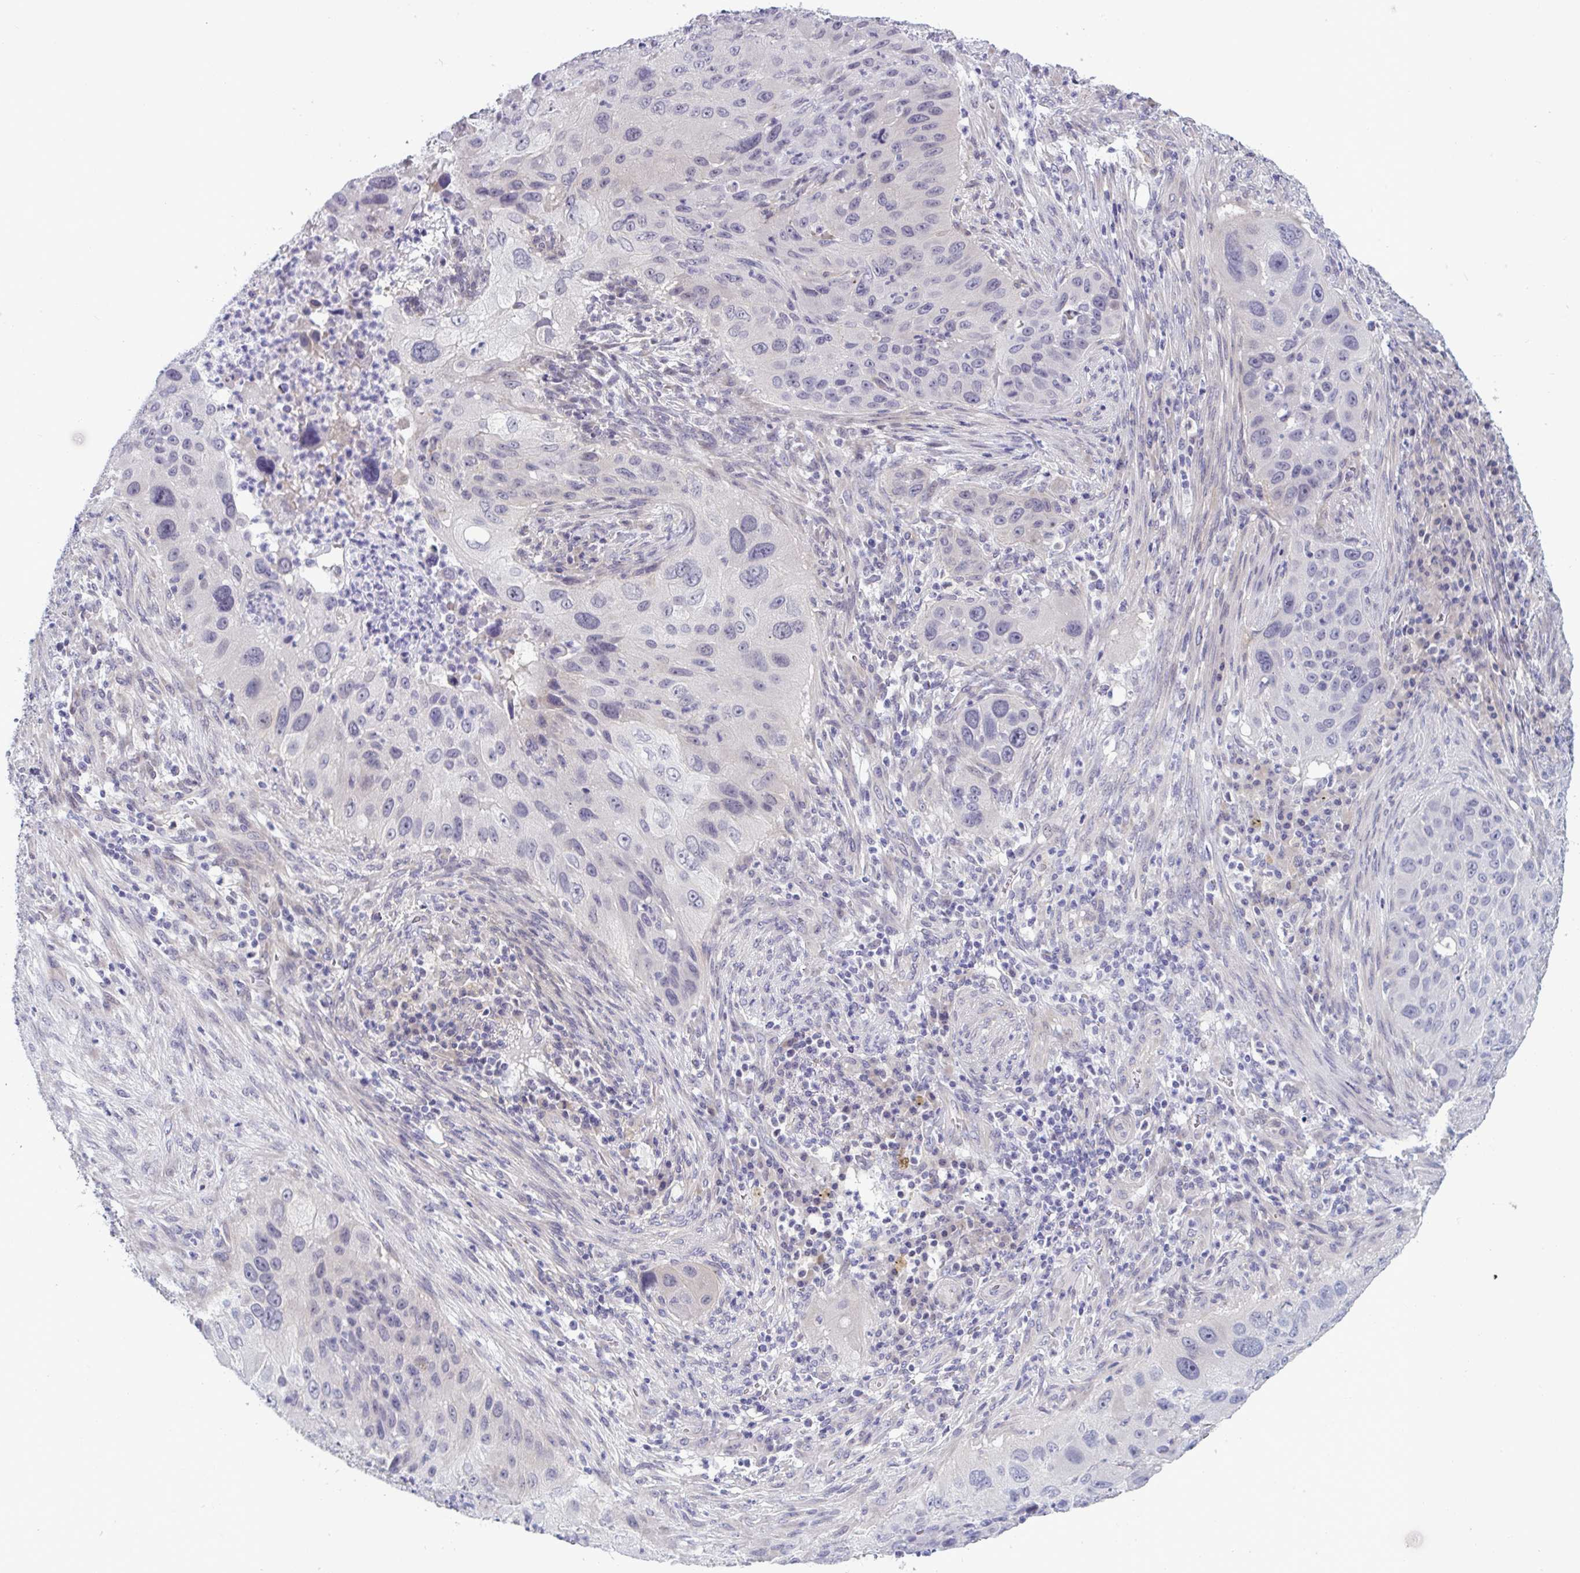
{"staining": {"intensity": "negative", "quantity": "none", "location": "none"}, "tissue": "lung cancer", "cell_type": "Tumor cells", "image_type": "cancer", "snomed": [{"axis": "morphology", "description": "Squamous cell carcinoma, NOS"}, {"axis": "topography", "description": "Lung"}], "caption": "DAB immunohistochemical staining of squamous cell carcinoma (lung) demonstrates no significant expression in tumor cells.", "gene": "TCEAL8", "patient": {"sex": "male", "age": 63}}